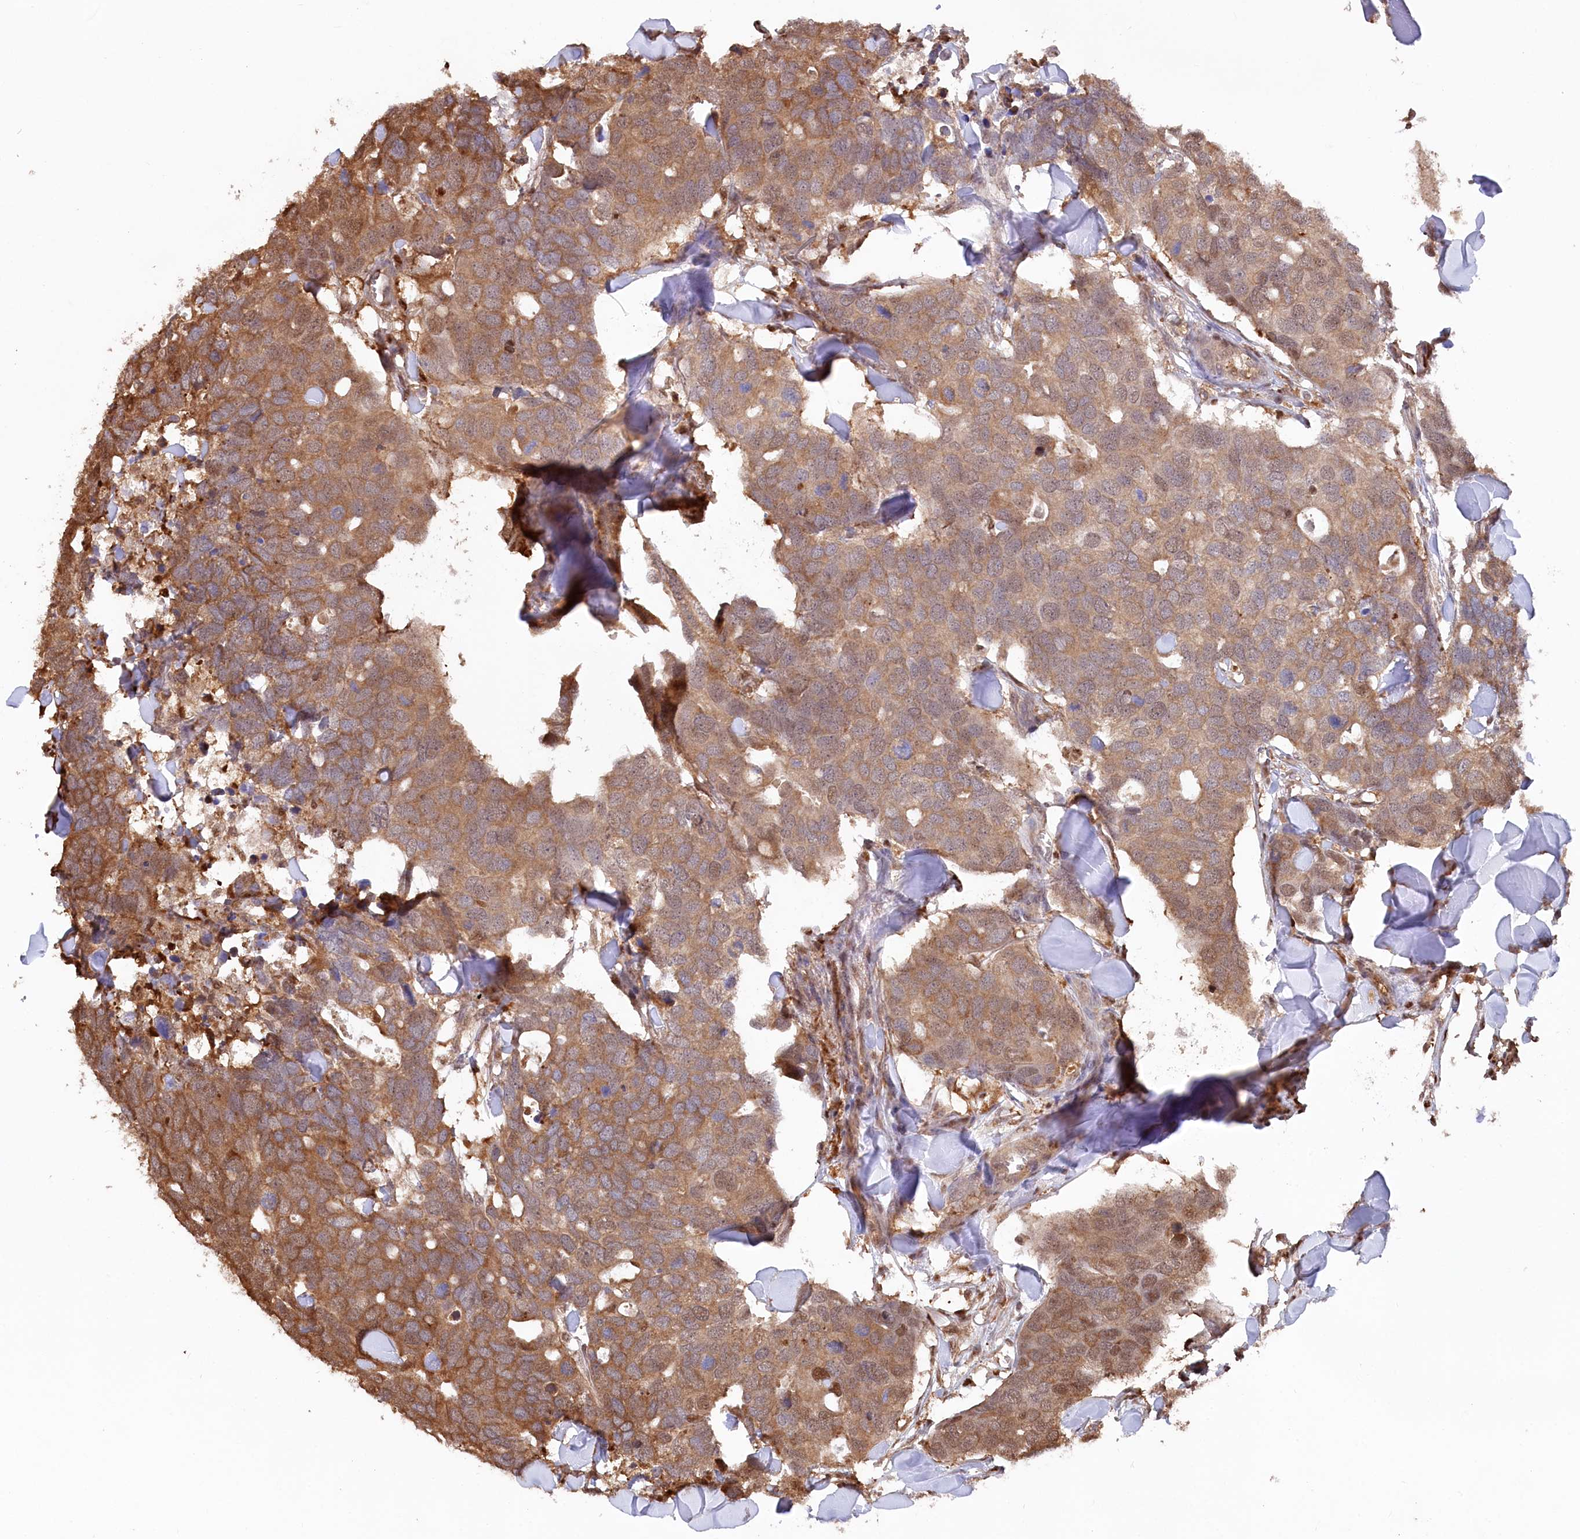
{"staining": {"intensity": "moderate", "quantity": ">75%", "location": "cytoplasmic/membranous,nuclear"}, "tissue": "breast cancer", "cell_type": "Tumor cells", "image_type": "cancer", "snomed": [{"axis": "morphology", "description": "Duct carcinoma"}, {"axis": "topography", "description": "Breast"}], "caption": "Immunohistochemical staining of human infiltrating ductal carcinoma (breast) demonstrates medium levels of moderate cytoplasmic/membranous and nuclear expression in approximately >75% of tumor cells.", "gene": "PSMA1", "patient": {"sex": "female", "age": 83}}